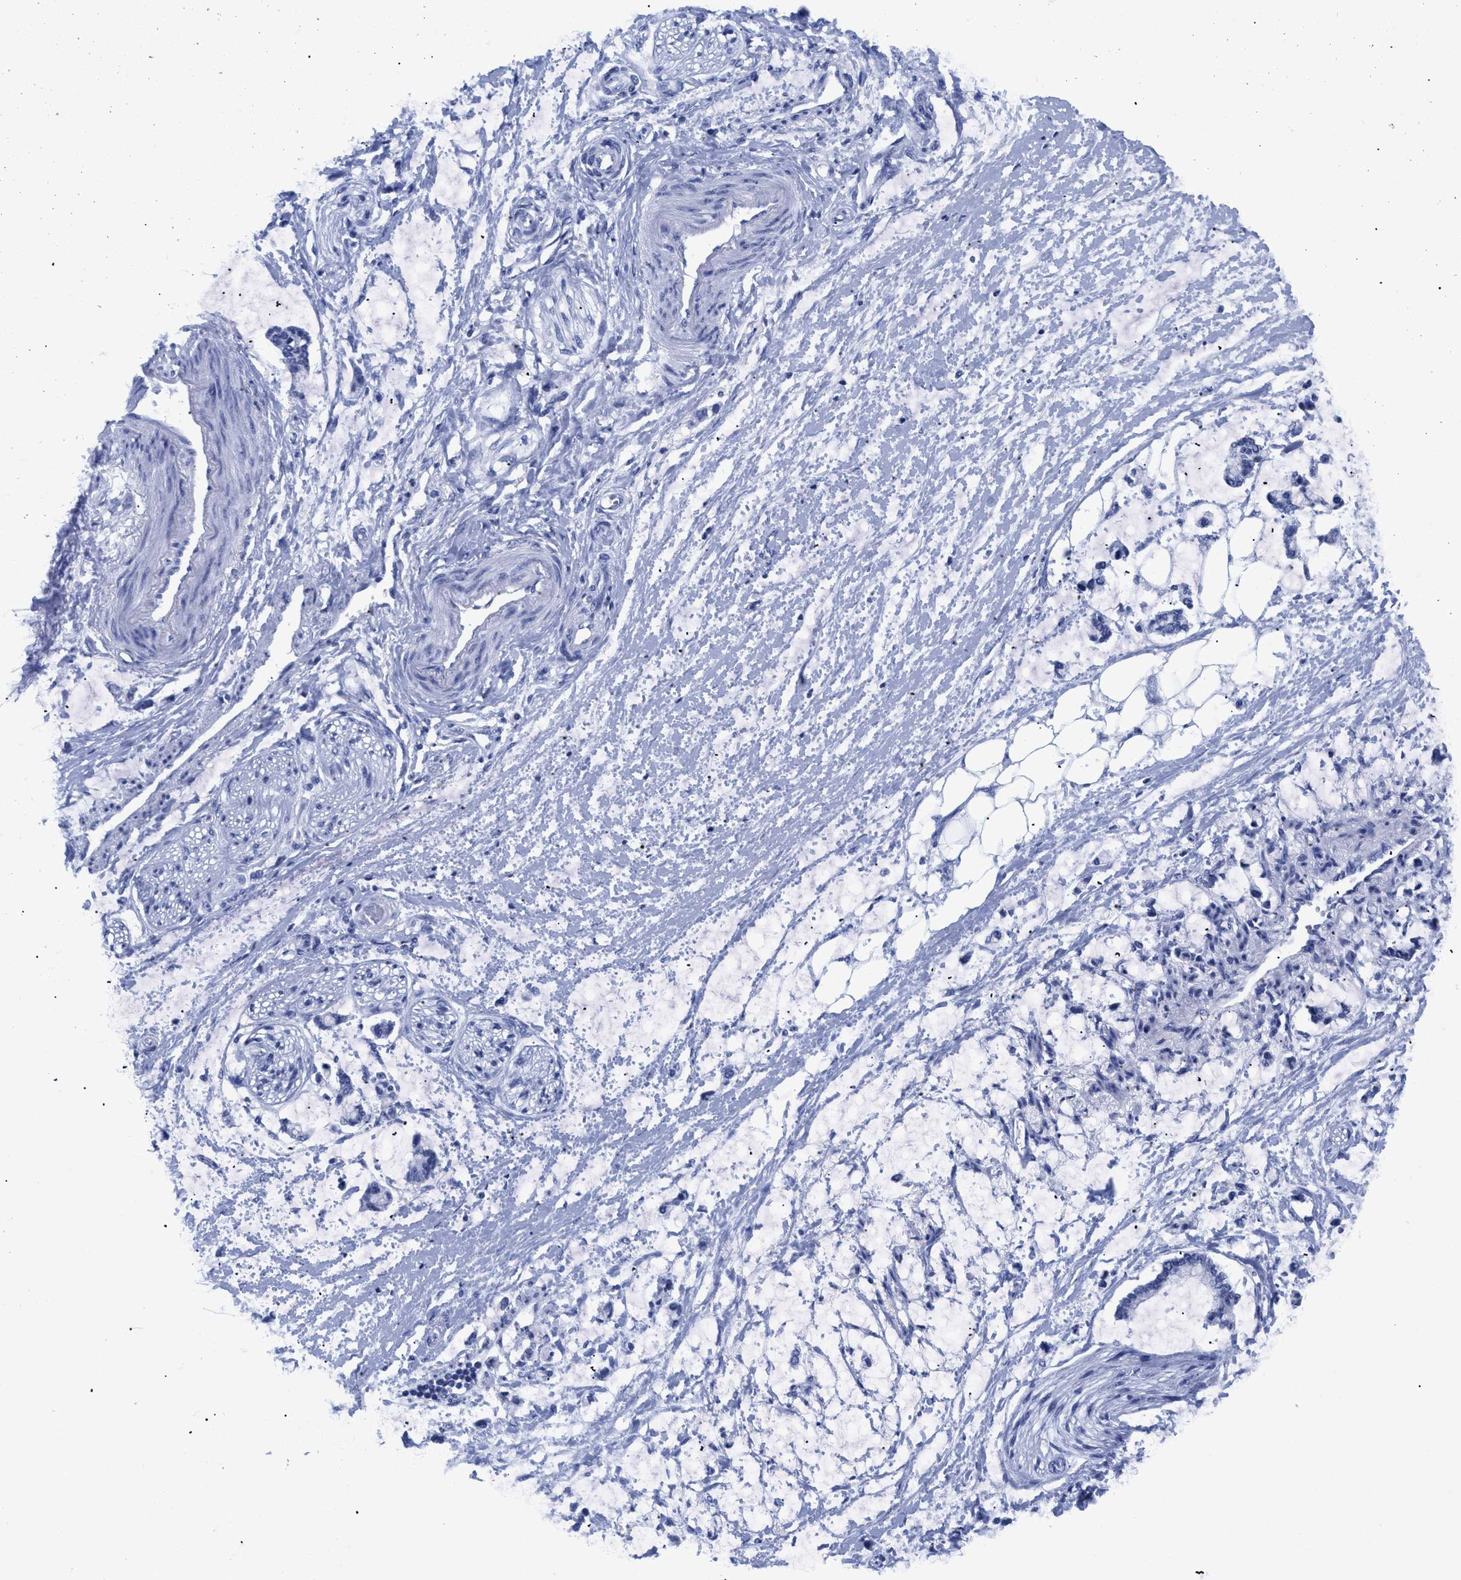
{"staining": {"intensity": "negative", "quantity": "none", "location": "none"}, "tissue": "adipose tissue", "cell_type": "Adipocytes", "image_type": "normal", "snomed": [{"axis": "morphology", "description": "Normal tissue, NOS"}, {"axis": "morphology", "description": "Adenocarcinoma, NOS"}, {"axis": "topography", "description": "Colon"}, {"axis": "topography", "description": "Peripheral nerve tissue"}], "caption": "IHC photomicrograph of benign adipose tissue stained for a protein (brown), which reveals no staining in adipocytes.", "gene": "TREML1", "patient": {"sex": "male", "age": 14}}